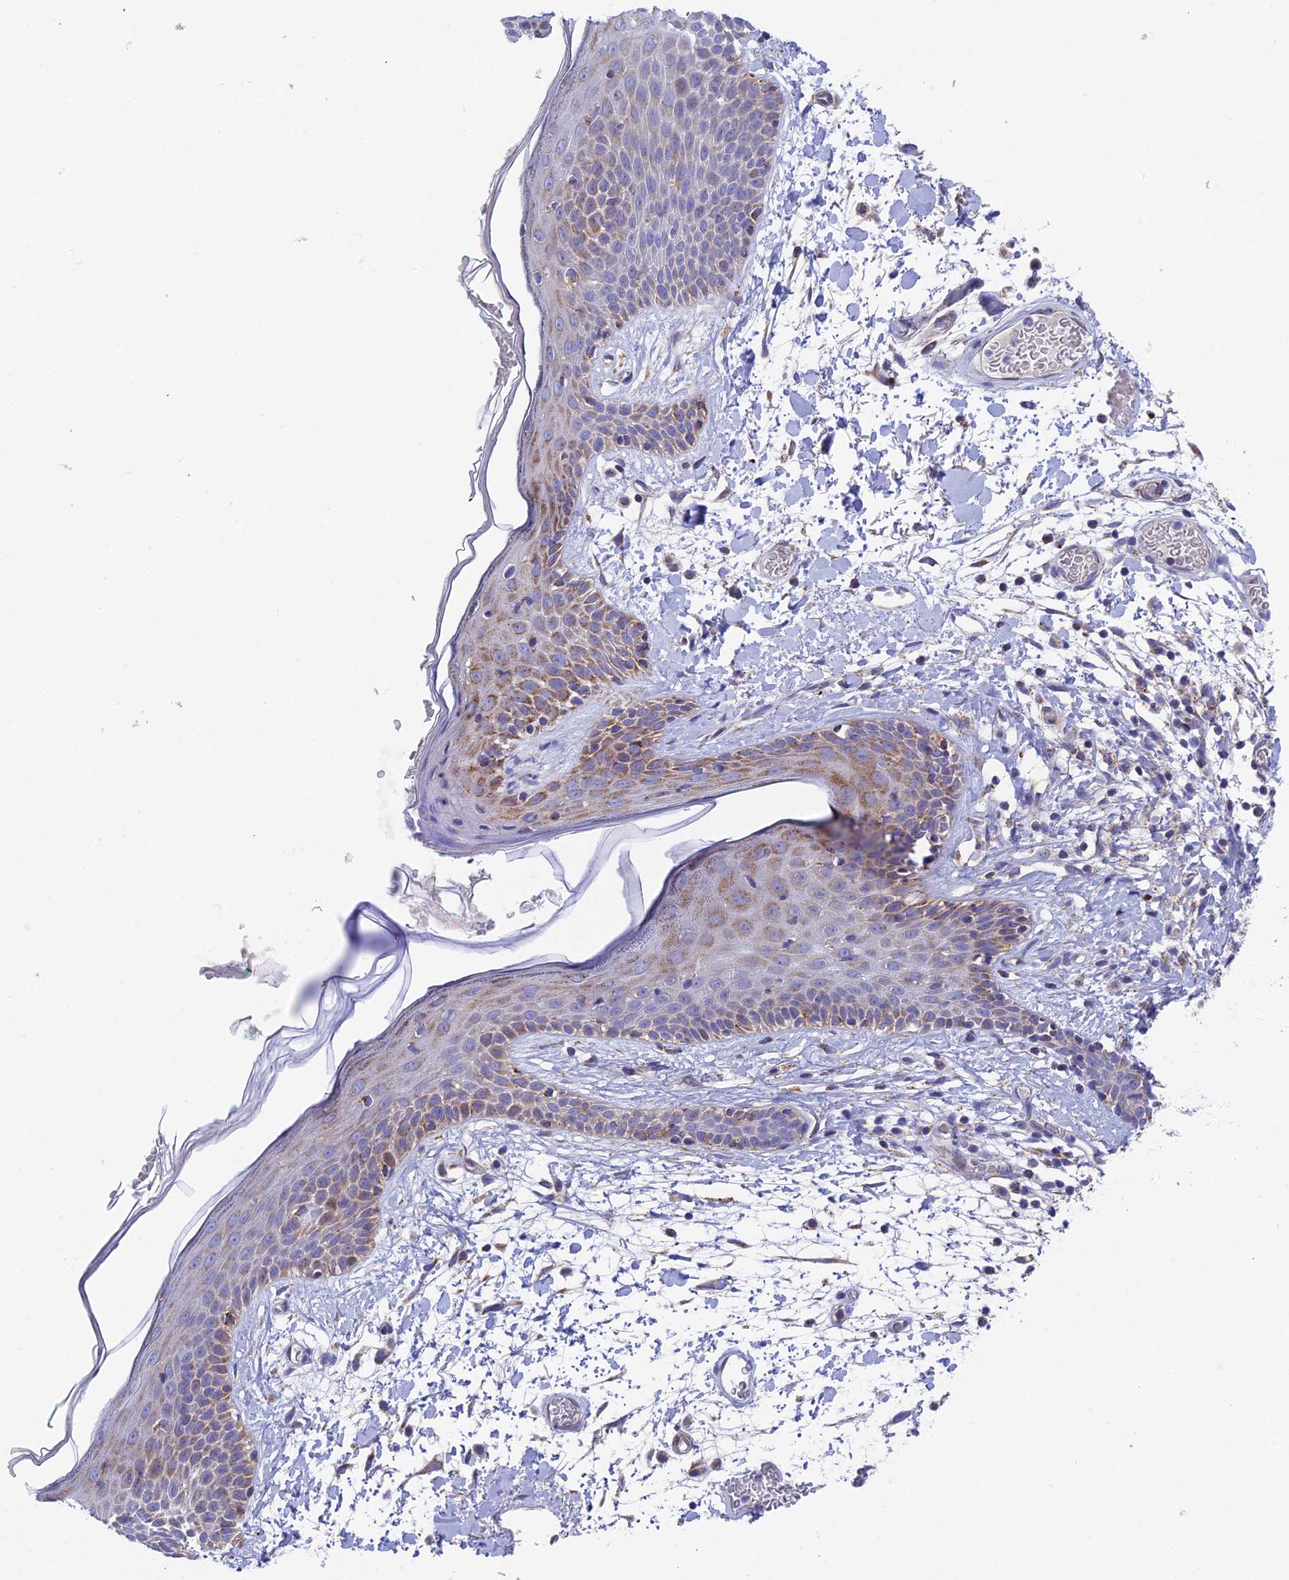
{"staining": {"intensity": "weak", "quantity": "25%-75%", "location": "cytoplasmic/membranous"}, "tissue": "skin", "cell_type": "Fibroblasts", "image_type": "normal", "snomed": [{"axis": "morphology", "description": "Normal tissue, NOS"}, {"axis": "topography", "description": "Skin"}], "caption": "The image displays immunohistochemical staining of normal skin. There is weak cytoplasmic/membranous expression is seen in about 25%-75% of fibroblasts.", "gene": "CSPG4", "patient": {"sex": "male", "age": 79}}